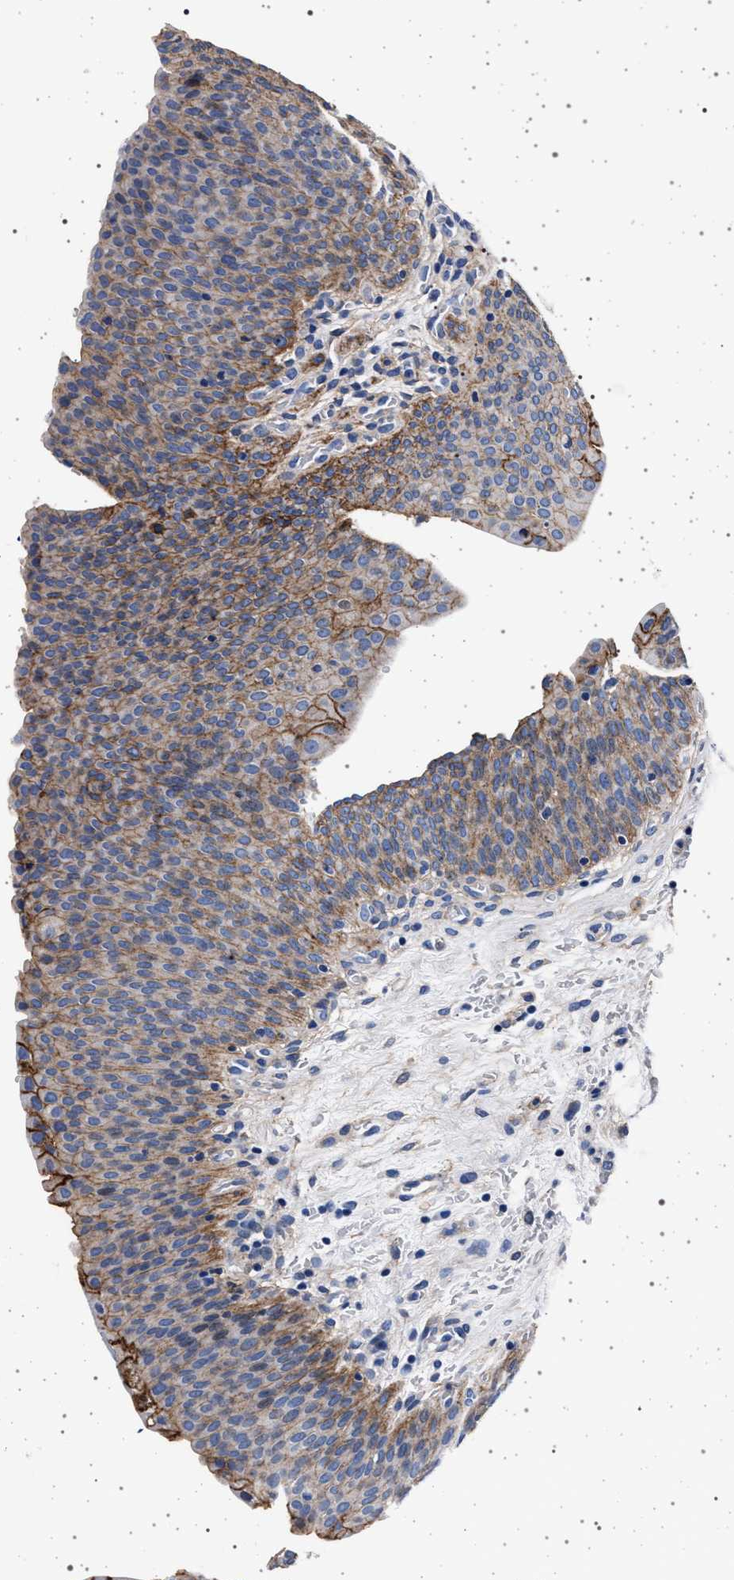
{"staining": {"intensity": "moderate", "quantity": ">75%", "location": "cytoplasmic/membranous"}, "tissue": "urinary bladder", "cell_type": "Urothelial cells", "image_type": "normal", "snomed": [{"axis": "morphology", "description": "Normal tissue, NOS"}, {"axis": "morphology", "description": "Dysplasia, NOS"}, {"axis": "topography", "description": "Urinary bladder"}], "caption": "Urothelial cells exhibit moderate cytoplasmic/membranous staining in approximately >75% of cells in benign urinary bladder.", "gene": "SLC9A1", "patient": {"sex": "male", "age": 35}}